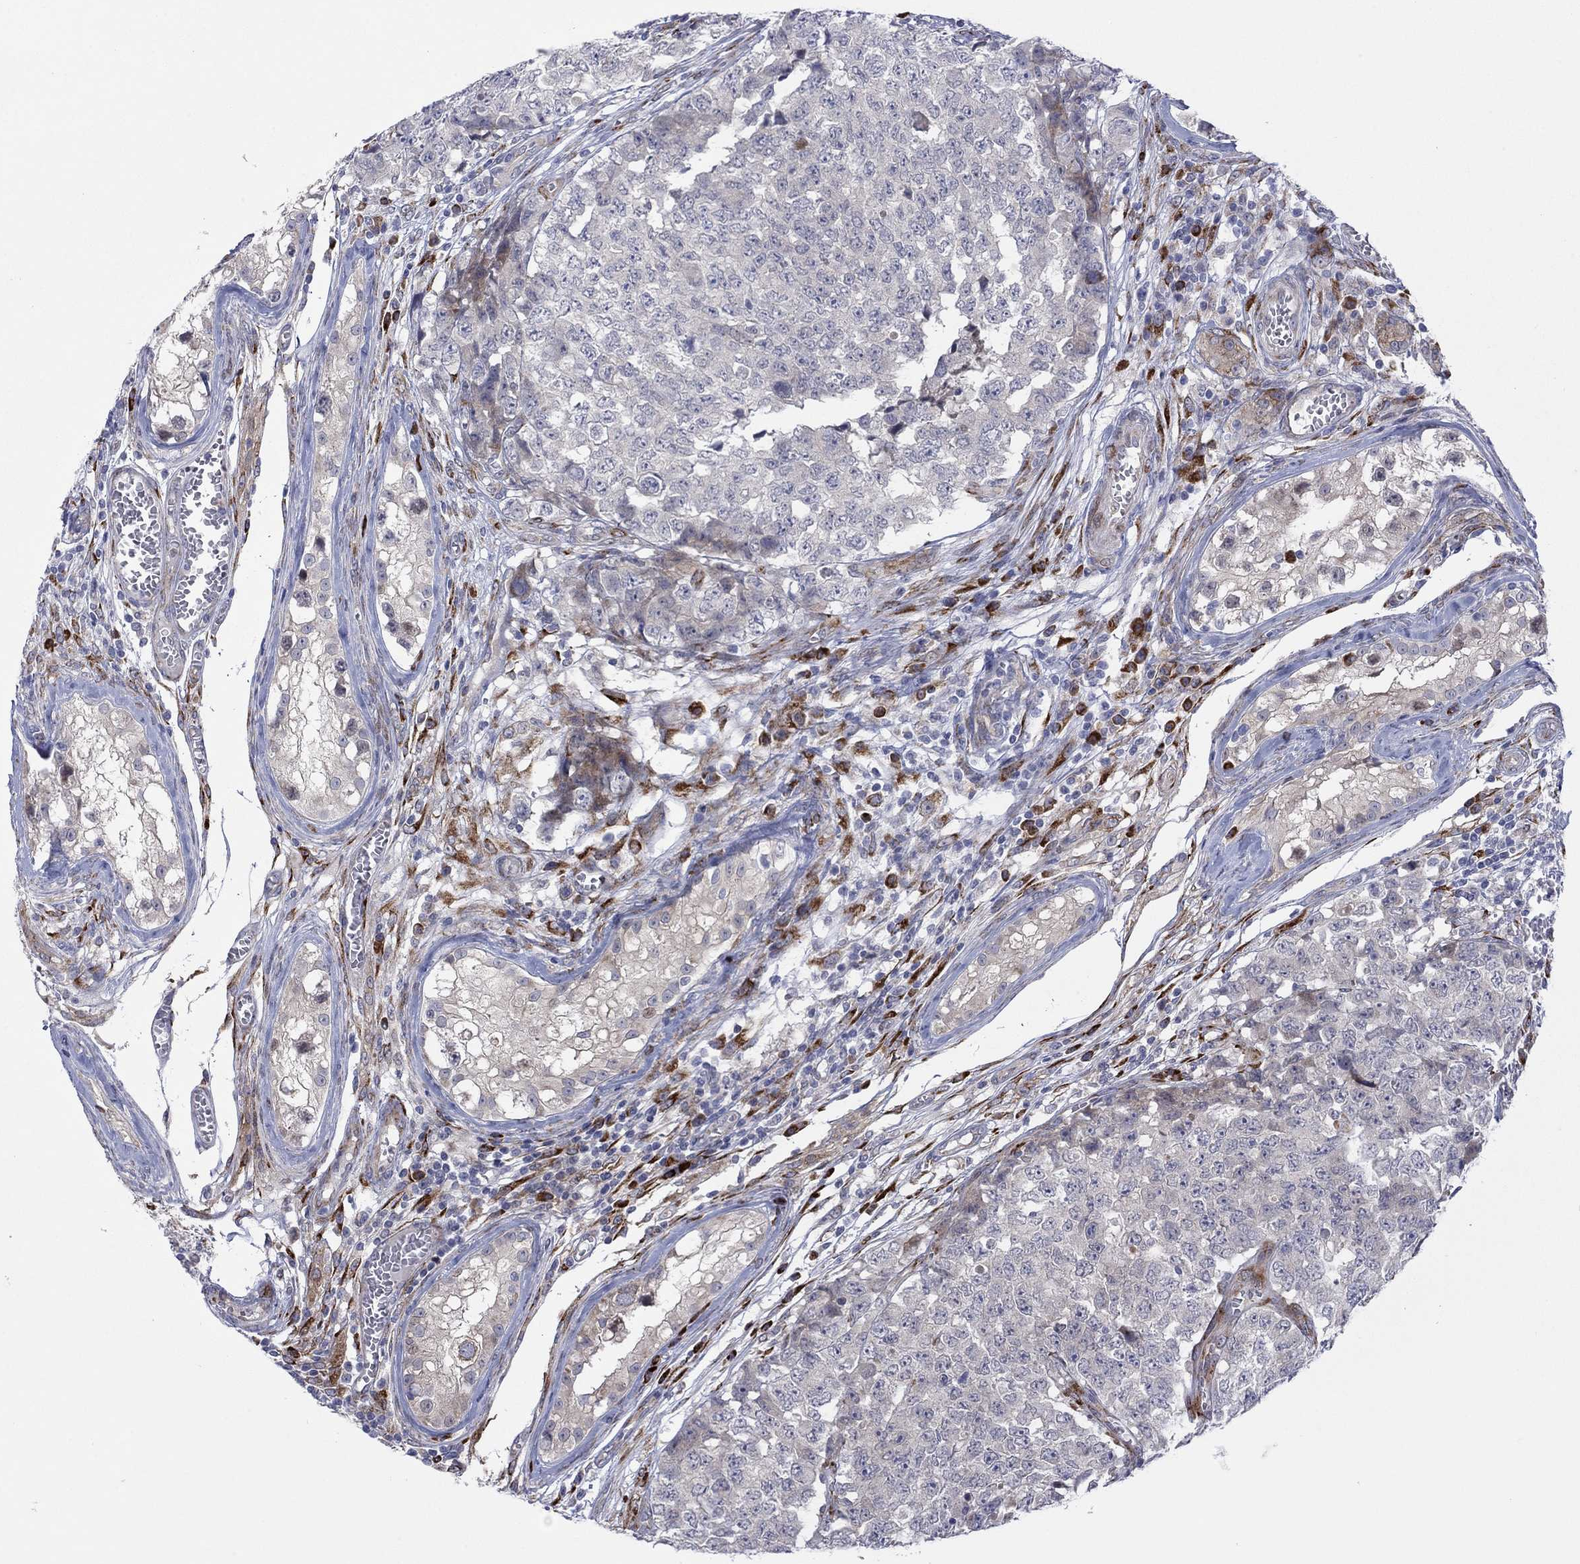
{"staining": {"intensity": "negative", "quantity": "none", "location": "none"}, "tissue": "testis cancer", "cell_type": "Tumor cells", "image_type": "cancer", "snomed": [{"axis": "morphology", "description": "Carcinoma, Embryonal, NOS"}, {"axis": "topography", "description": "Testis"}], "caption": "High power microscopy photomicrograph of an immunohistochemistry (IHC) histopathology image of testis cancer (embryonal carcinoma), revealing no significant expression in tumor cells. (Stains: DAB immunohistochemistry with hematoxylin counter stain, Microscopy: brightfield microscopy at high magnification).", "gene": "TTC21B", "patient": {"sex": "male", "age": 23}}